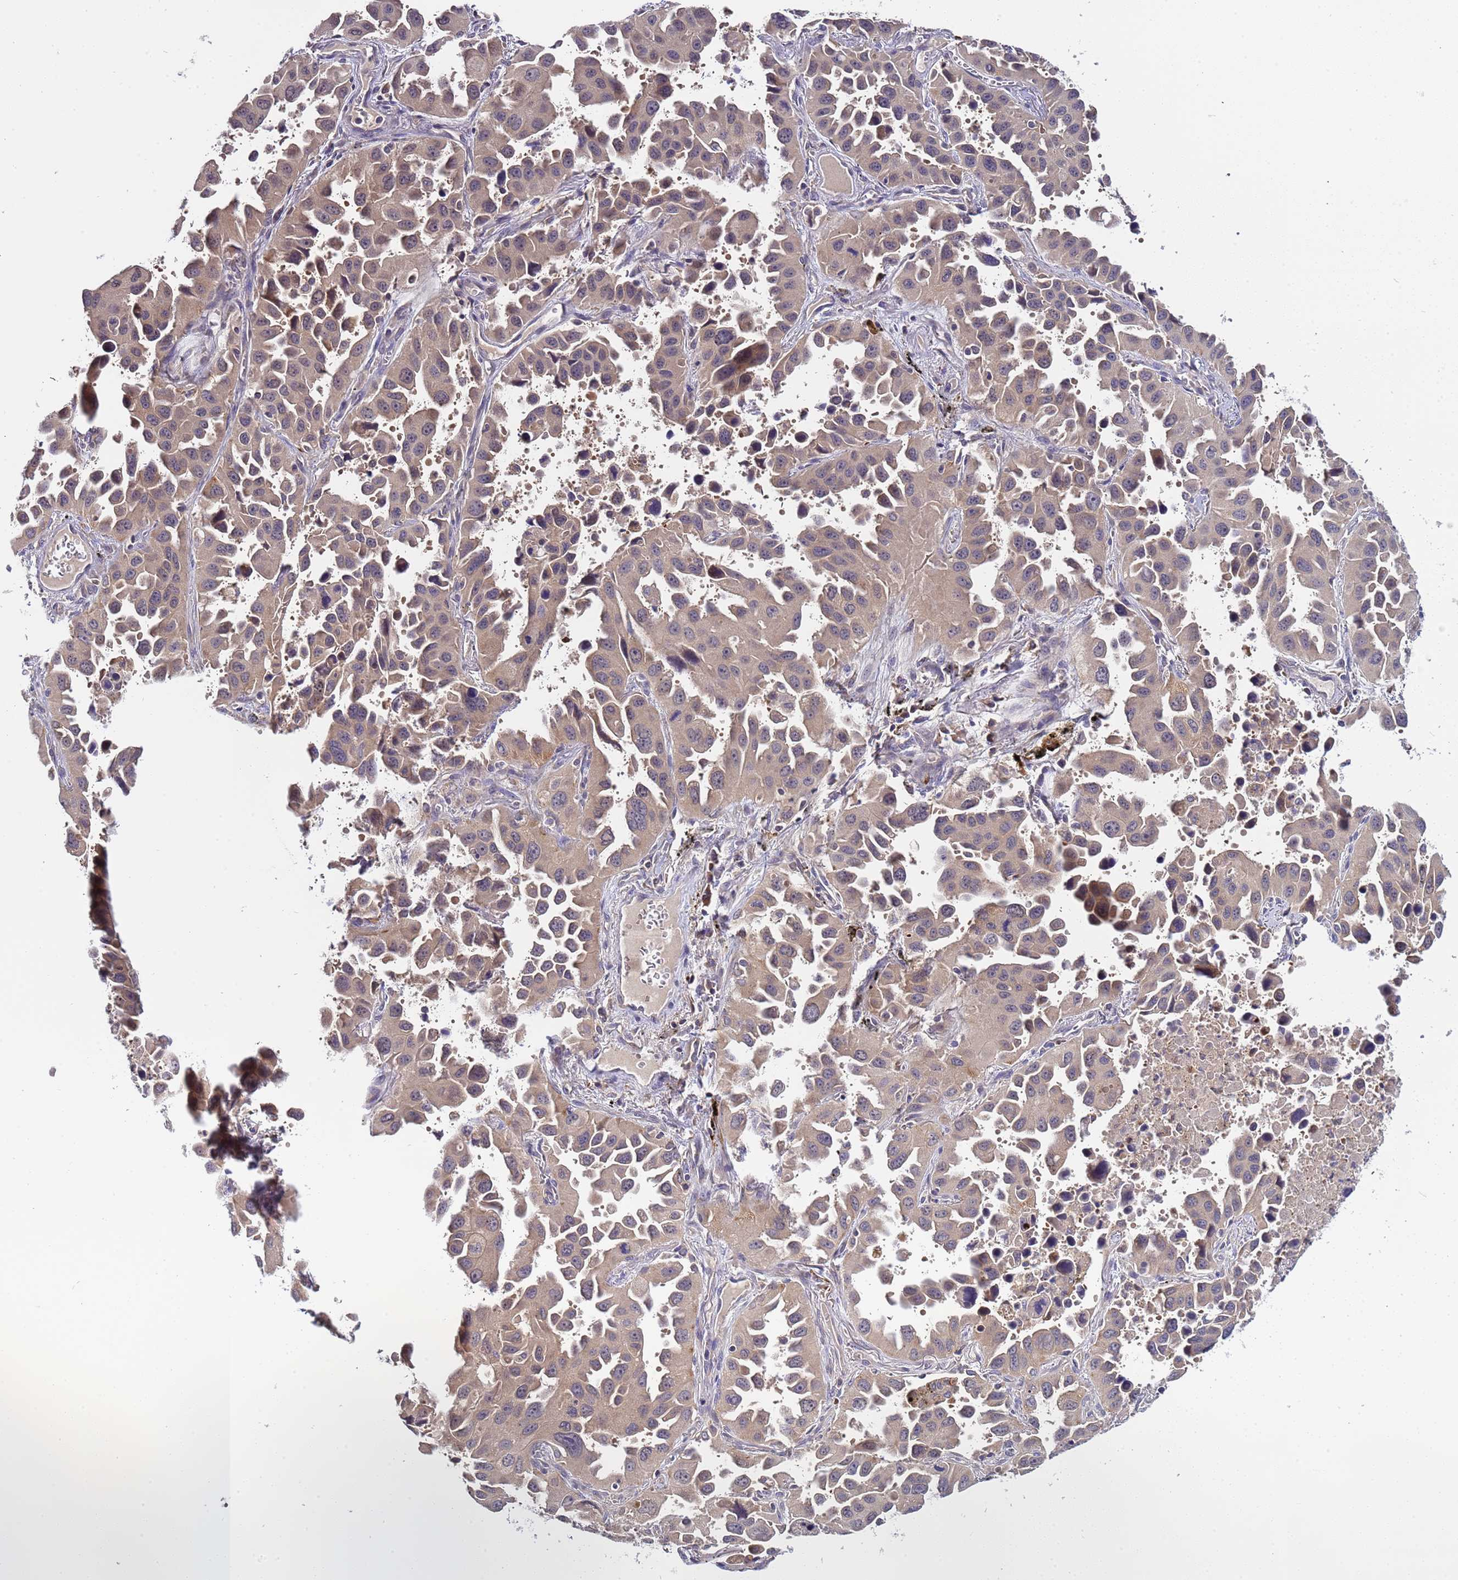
{"staining": {"intensity": "negative", "quantity": "none", "location": "none"}, "tissue": "lung cancer", "cell_type": "Tumor cells", "image_type": "cancer", "snomed": [{"axis": "morphology", "description": "Adenocarcinoma, NOS"}, {"axis": "topography", "description": "Lung"}], "caption": "This is an immunohistochemistry (IHC) image of lung adenocarcinoma. There is no staining in tumor cells.", "gene": "ELMOD2", "patient": {"sex": "male", "age": 66}}